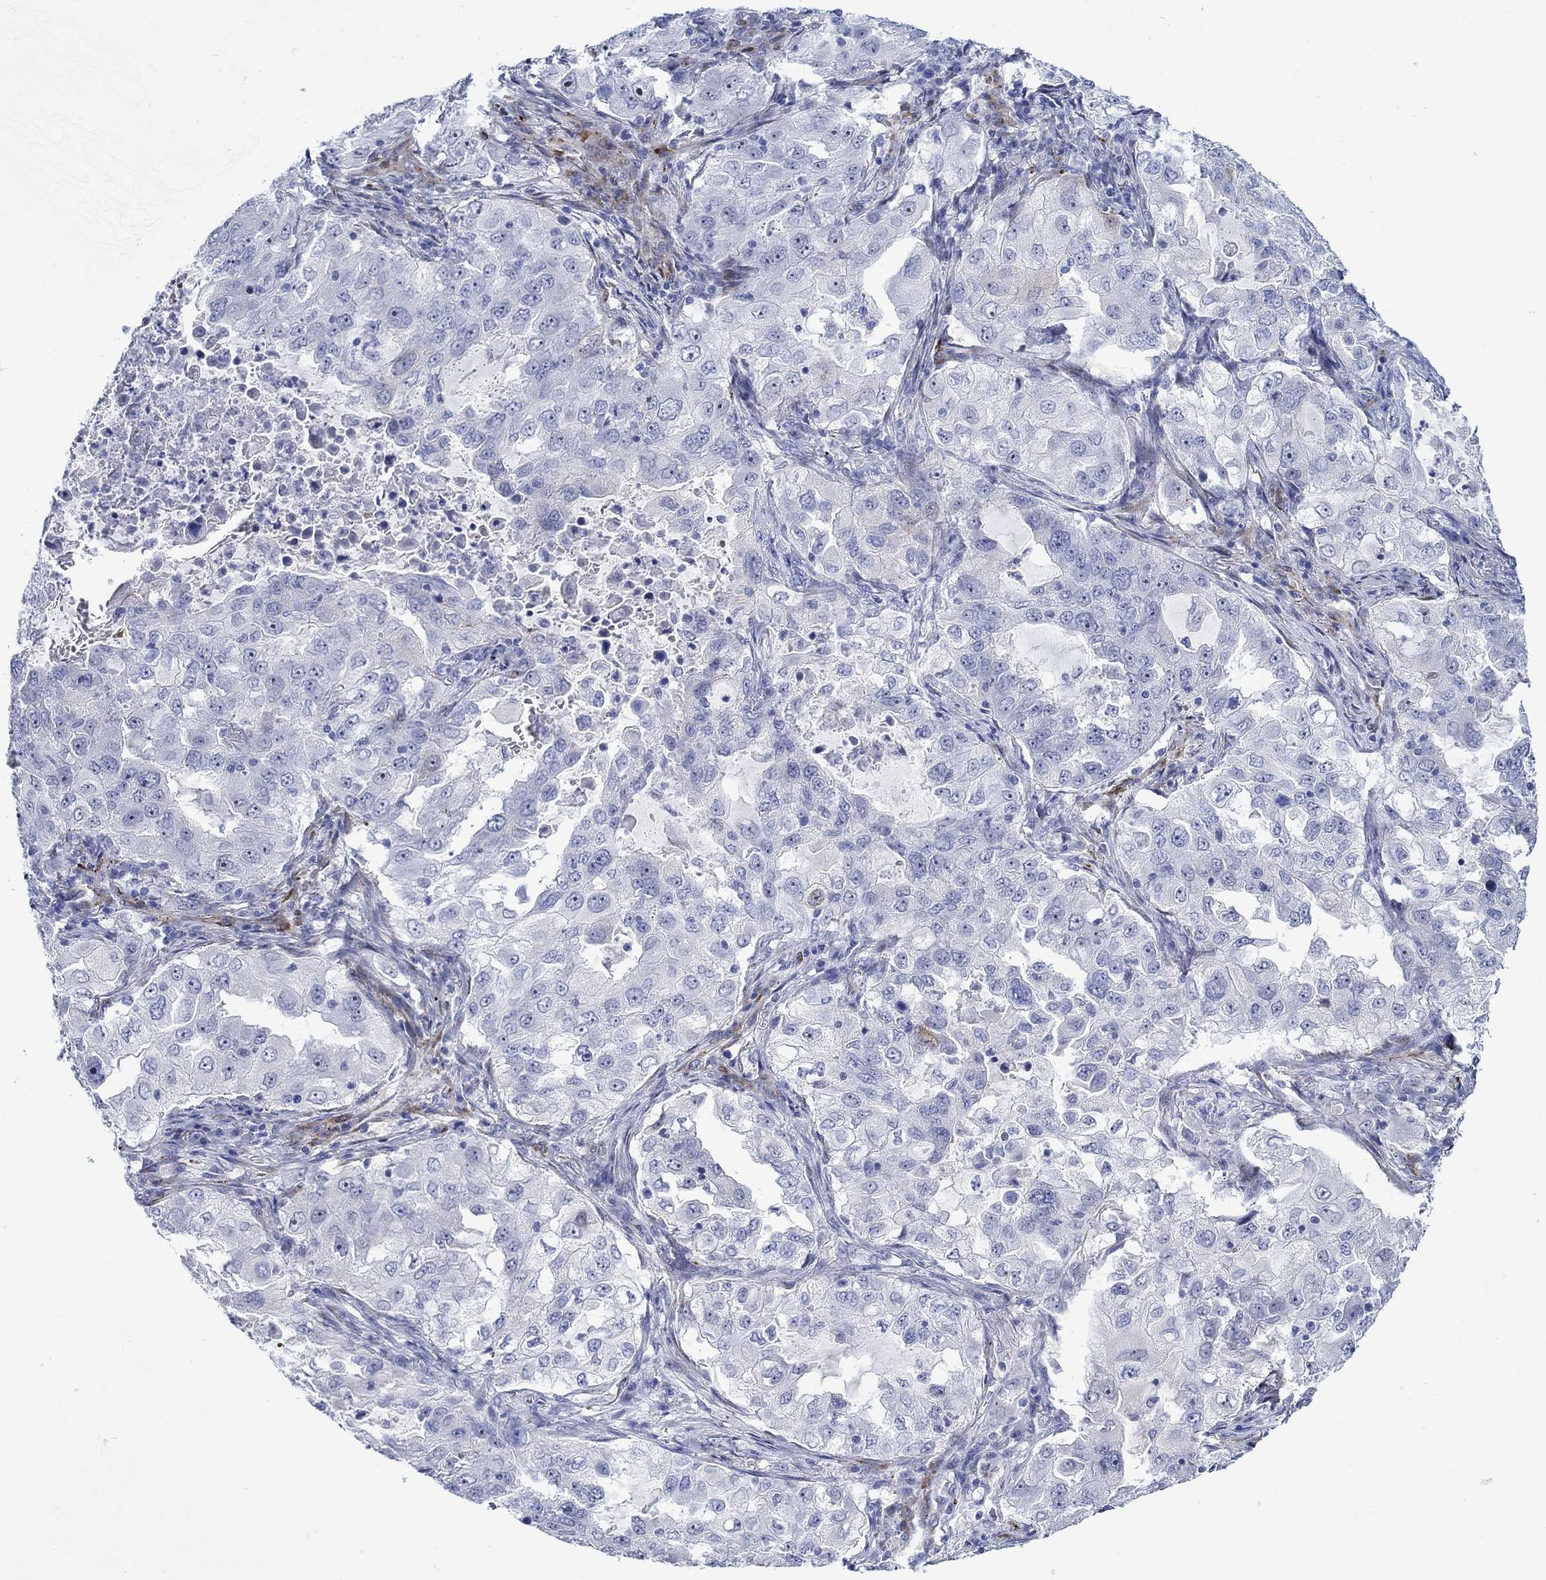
{"staining": {"intensity": "weak", "quantity": "<25%", "location": "cytoplasmic/membranous"}, "tissue": "lung cancer", "cell_type": "Tumor cells", "image_type": "cancer", "snomed": [{"axis": "morphology", "description": "Adenocarcinoma, NOS"}, {"axis": "topography", "description": "Lung"}], "caption": "High magnification brightfield microscopy of adenocarcinoma (lung) stained with DAB (3,3'-diaminobenzidine) (brown) and counterstained with hematoxylin (blue): tumor cells show no significant staining.", "gene": "KSR2", "patient": {"sex": "female", "age": 61}}